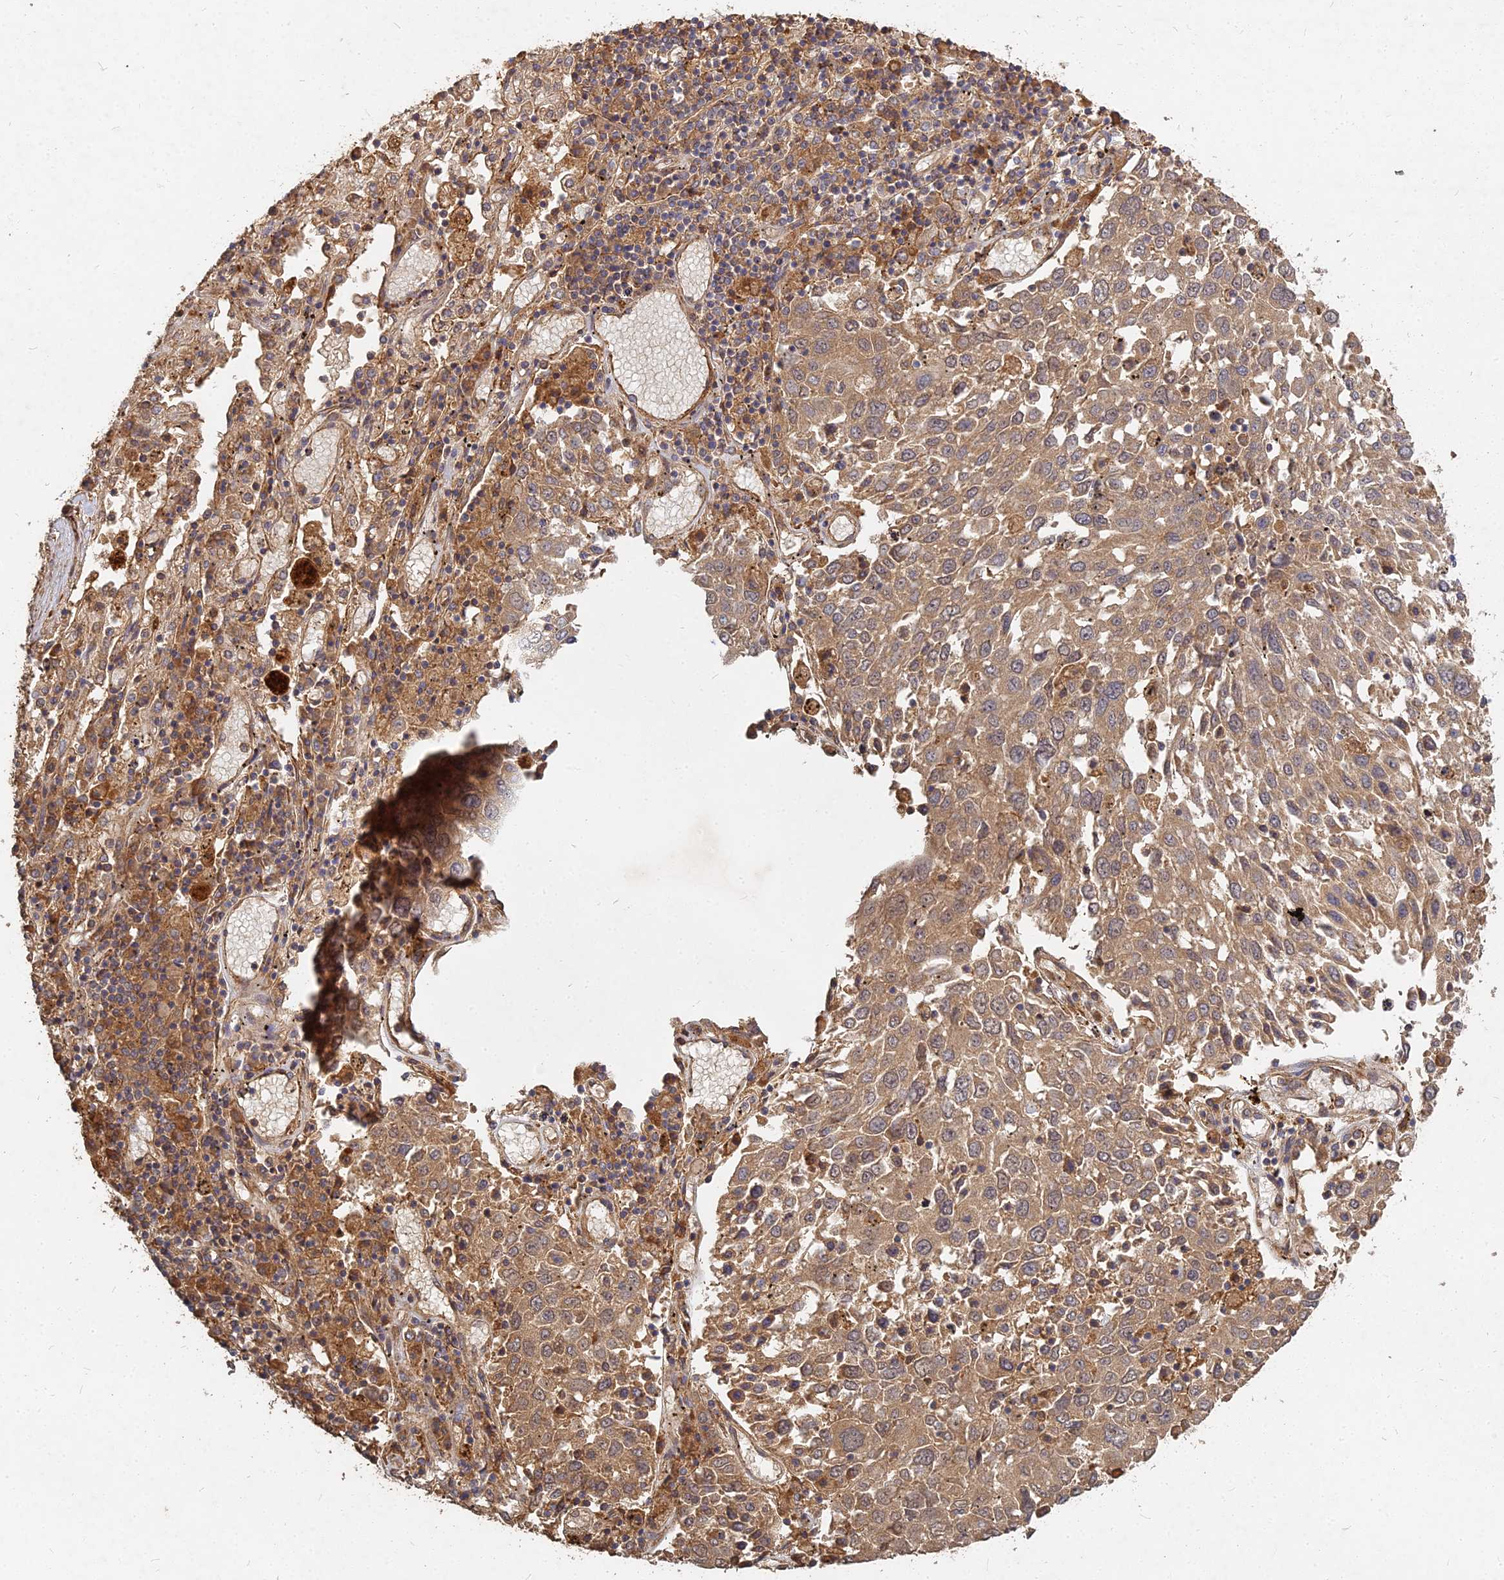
{"staining": {"intensity": "moderate", "quantity": ">75%", "location": "cytoplasmic/membranous"}, "tissue": "lung cancer", "cell_type": "Tumor cells", "image_type": "cancer", "snomed": [{"axis": "morphology", "description": "Squamous cell carcinoma, NOS"}, {"axis": "topography", "description": "Lung"}], "caption": "Lung cancer stained with DAB (3,3'-diaminobenzidine) IHC reveals medium levels of moderate cytoplasmic/membranous positivity in approximately >75% of tumor cells. The staining was performed using DAB (3,3'-diaminobenzidine) to visualize the protein expression in brown, while the nuclei were stained in blue with hematoxylin (Magnification: 20x).", "gene": "UBE2W", "patient": {"sex": "male", "age": 65}}